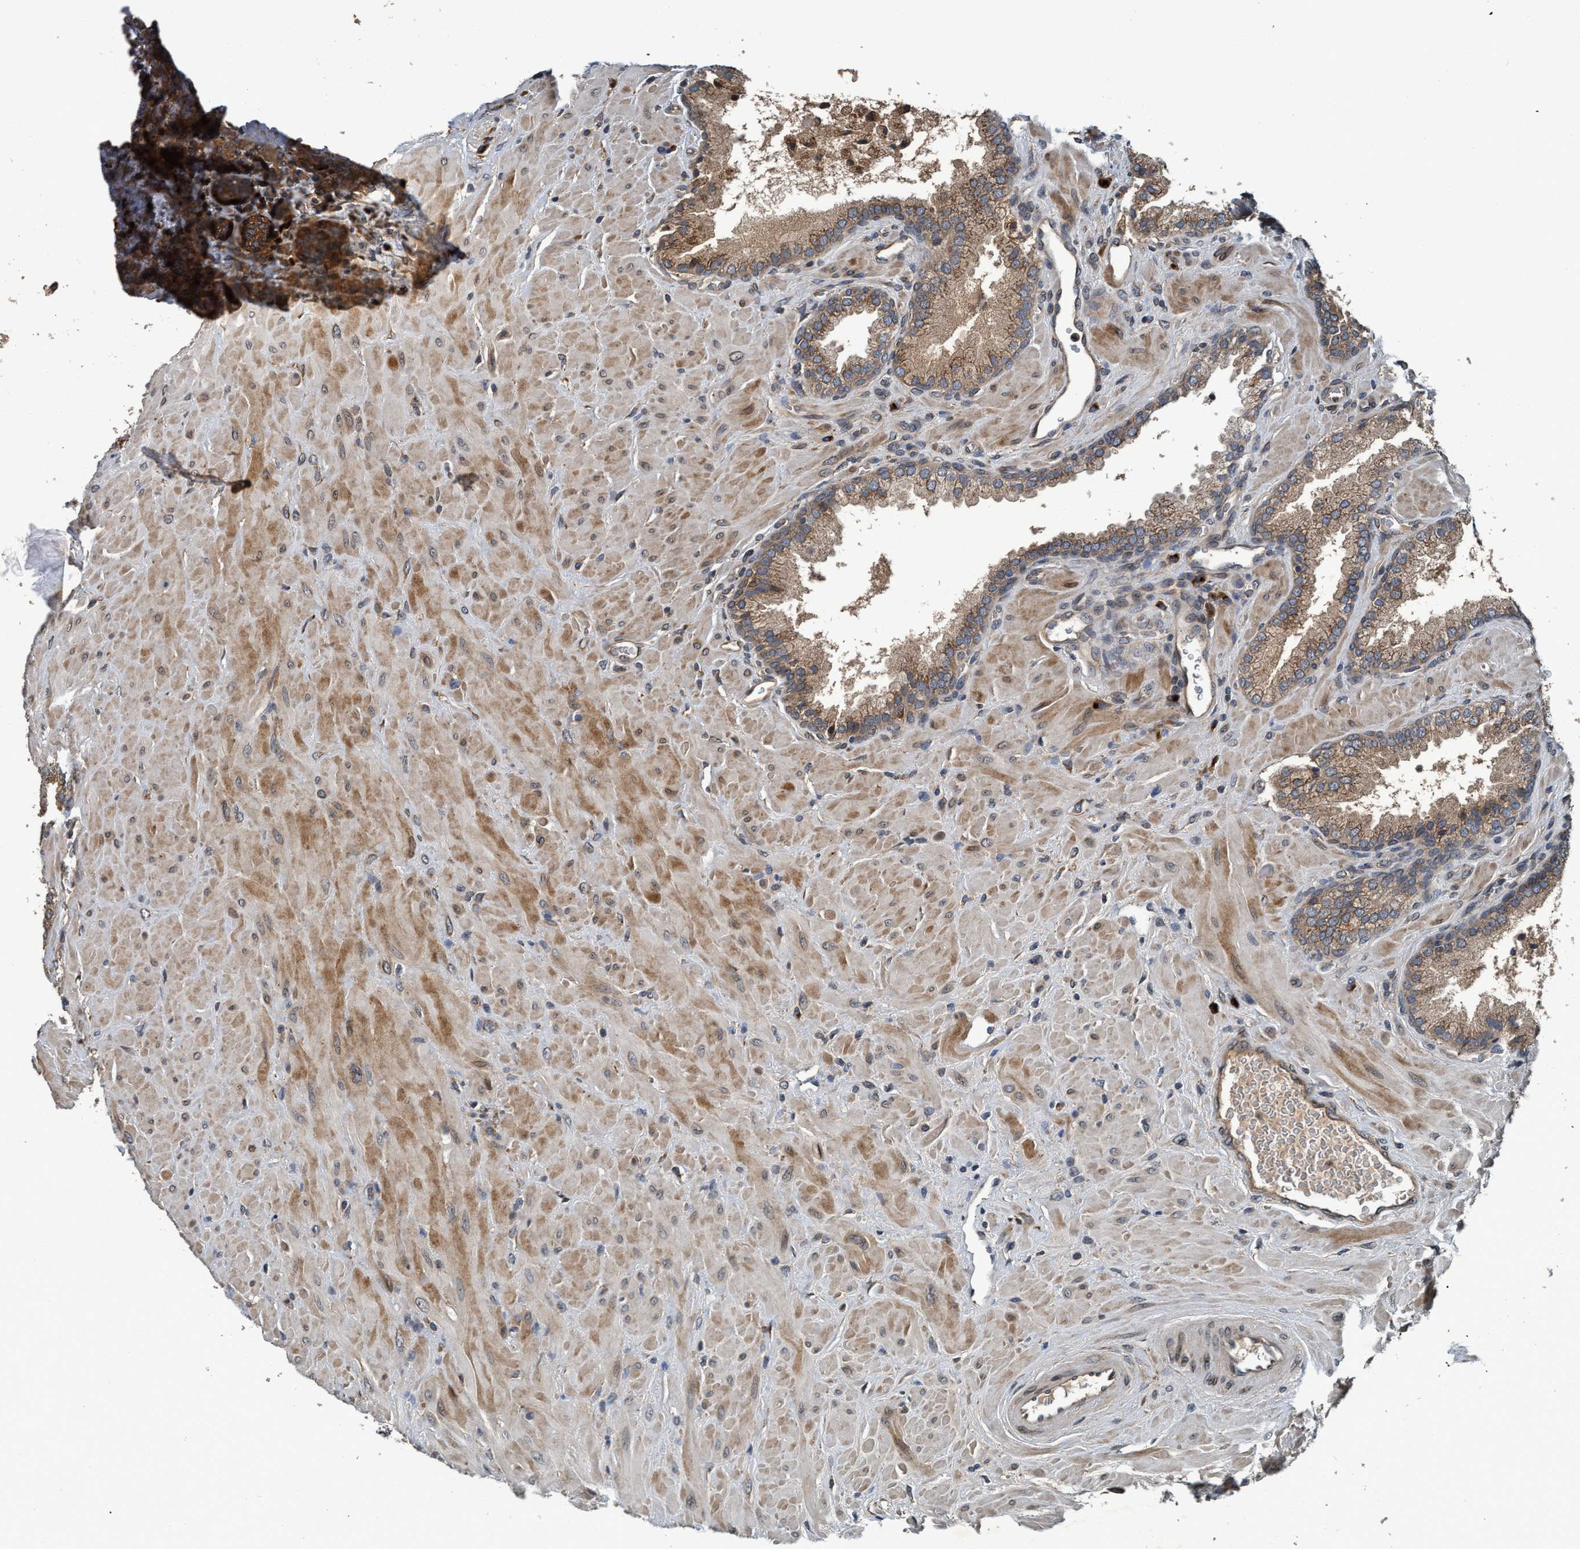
{"staining": {"intensity": "weak", "quantity": ">75%", "location": "cytoplasmic/membranous"}, "tissue": "prostate cancer", "cell_type": "Tumor cells", "image_type": "cancer", "snomed": [{"axis": "morphology", "description": "Adenocarcinoma, Low grade"}, {"axis": "topography", "description": "Prostate"}], "caption": "An immunohistochemistry (IHC) micrograph of neoplastic tissue is shown. Protein staining in brown shows weak cytoplasmic/membranous positivity in prostate low-grade adenocarcinoma within tumor cells.", "gene": "MACC1", "patient": {"sex": "male", "age": 71}}